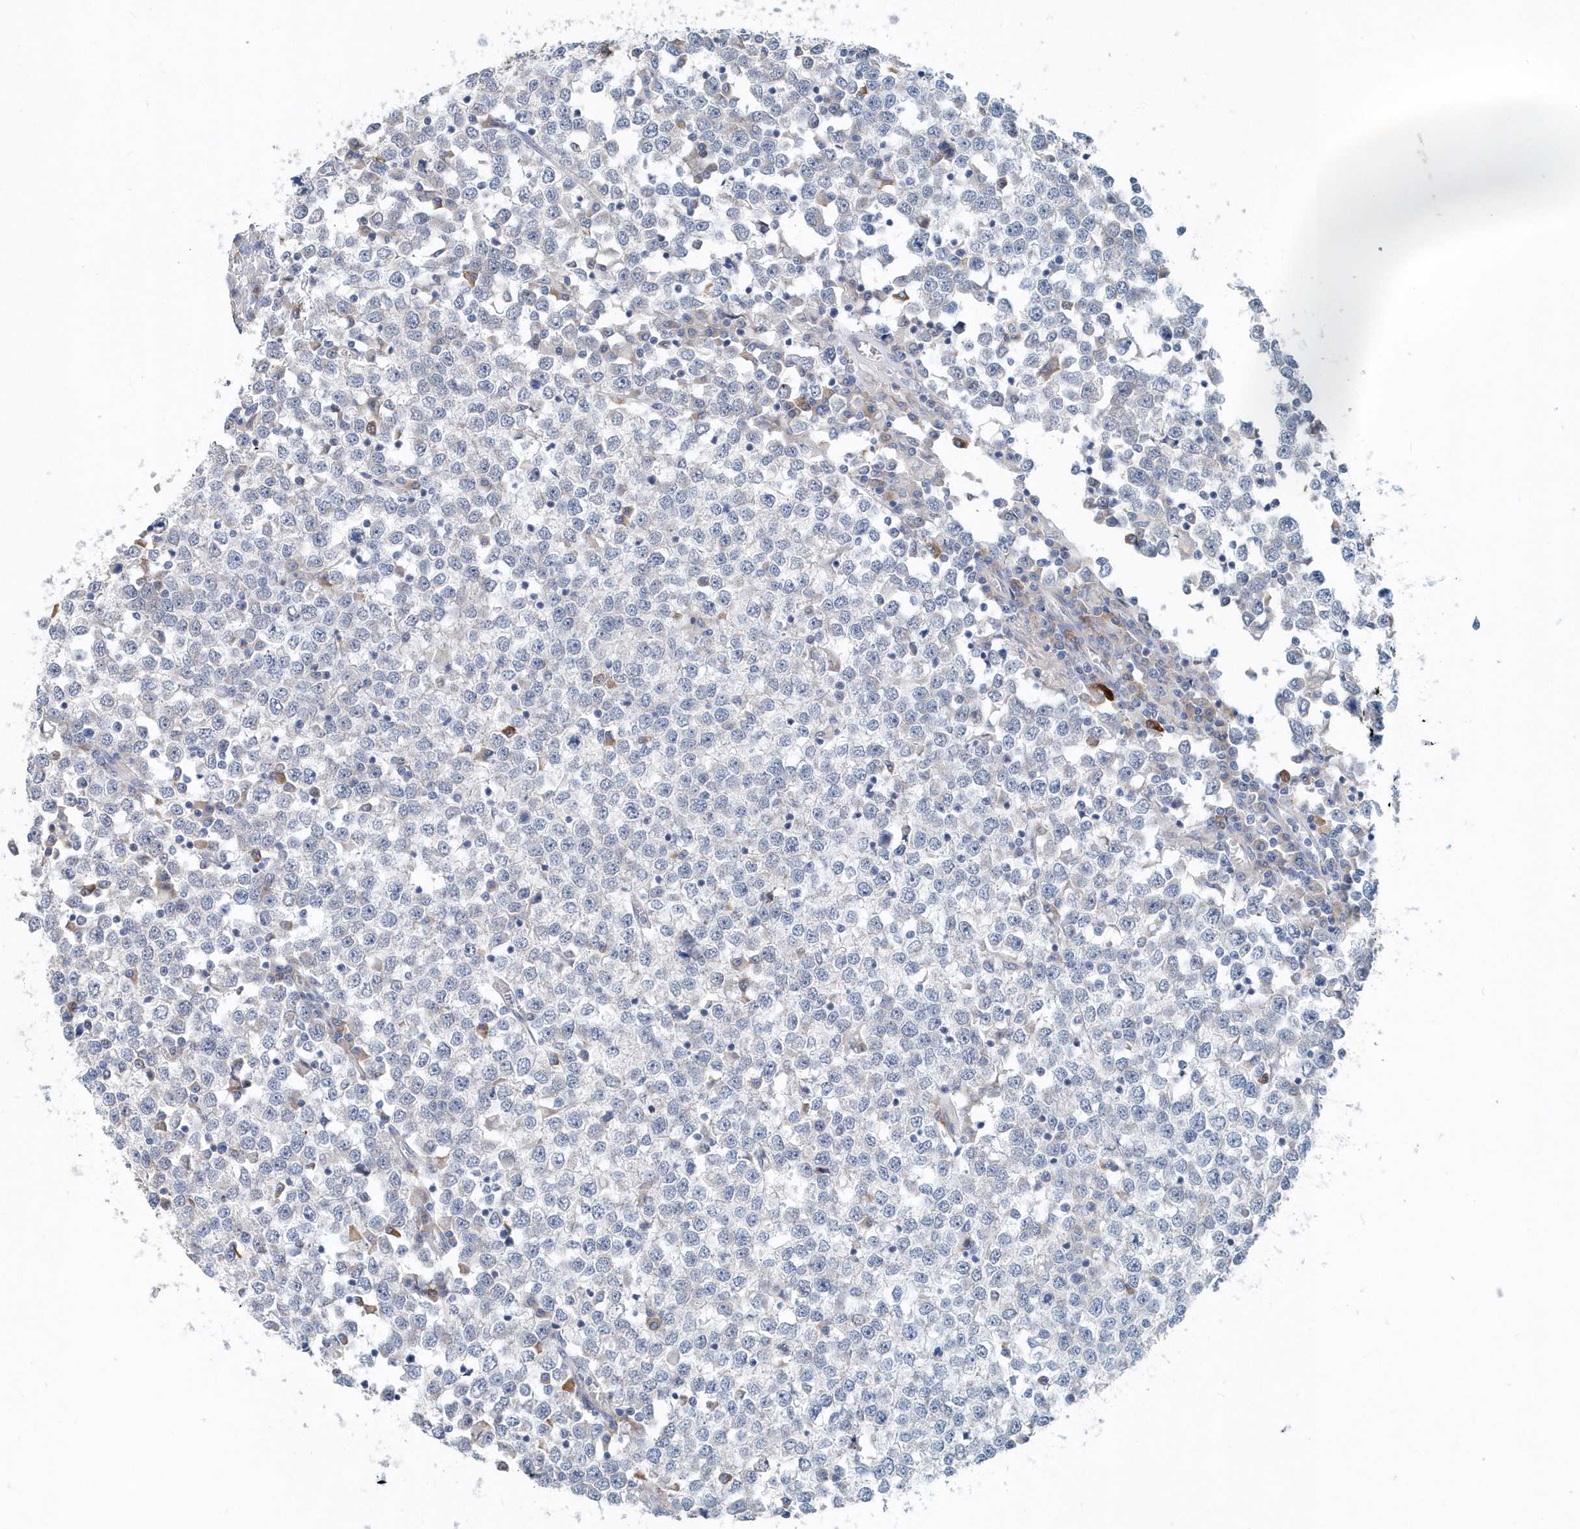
{"staining": {"intensity": "negative", "quantity": "none", "location": "none"}, "tissue": "testis cancer", "cell_type": "Tumor cells", "image_type": "cancer", "snomed": [{"axis": "morphology", "description": "Seminoma, NOS"}, {"axis": "topography", "description": "Testis"}], "caption": "Immunohistochemical staining of testis seminoma demonstrates no significant positivity in tumor cells.", "gene": "PFN2", "patient": {"sex": "male", "age": 65}}